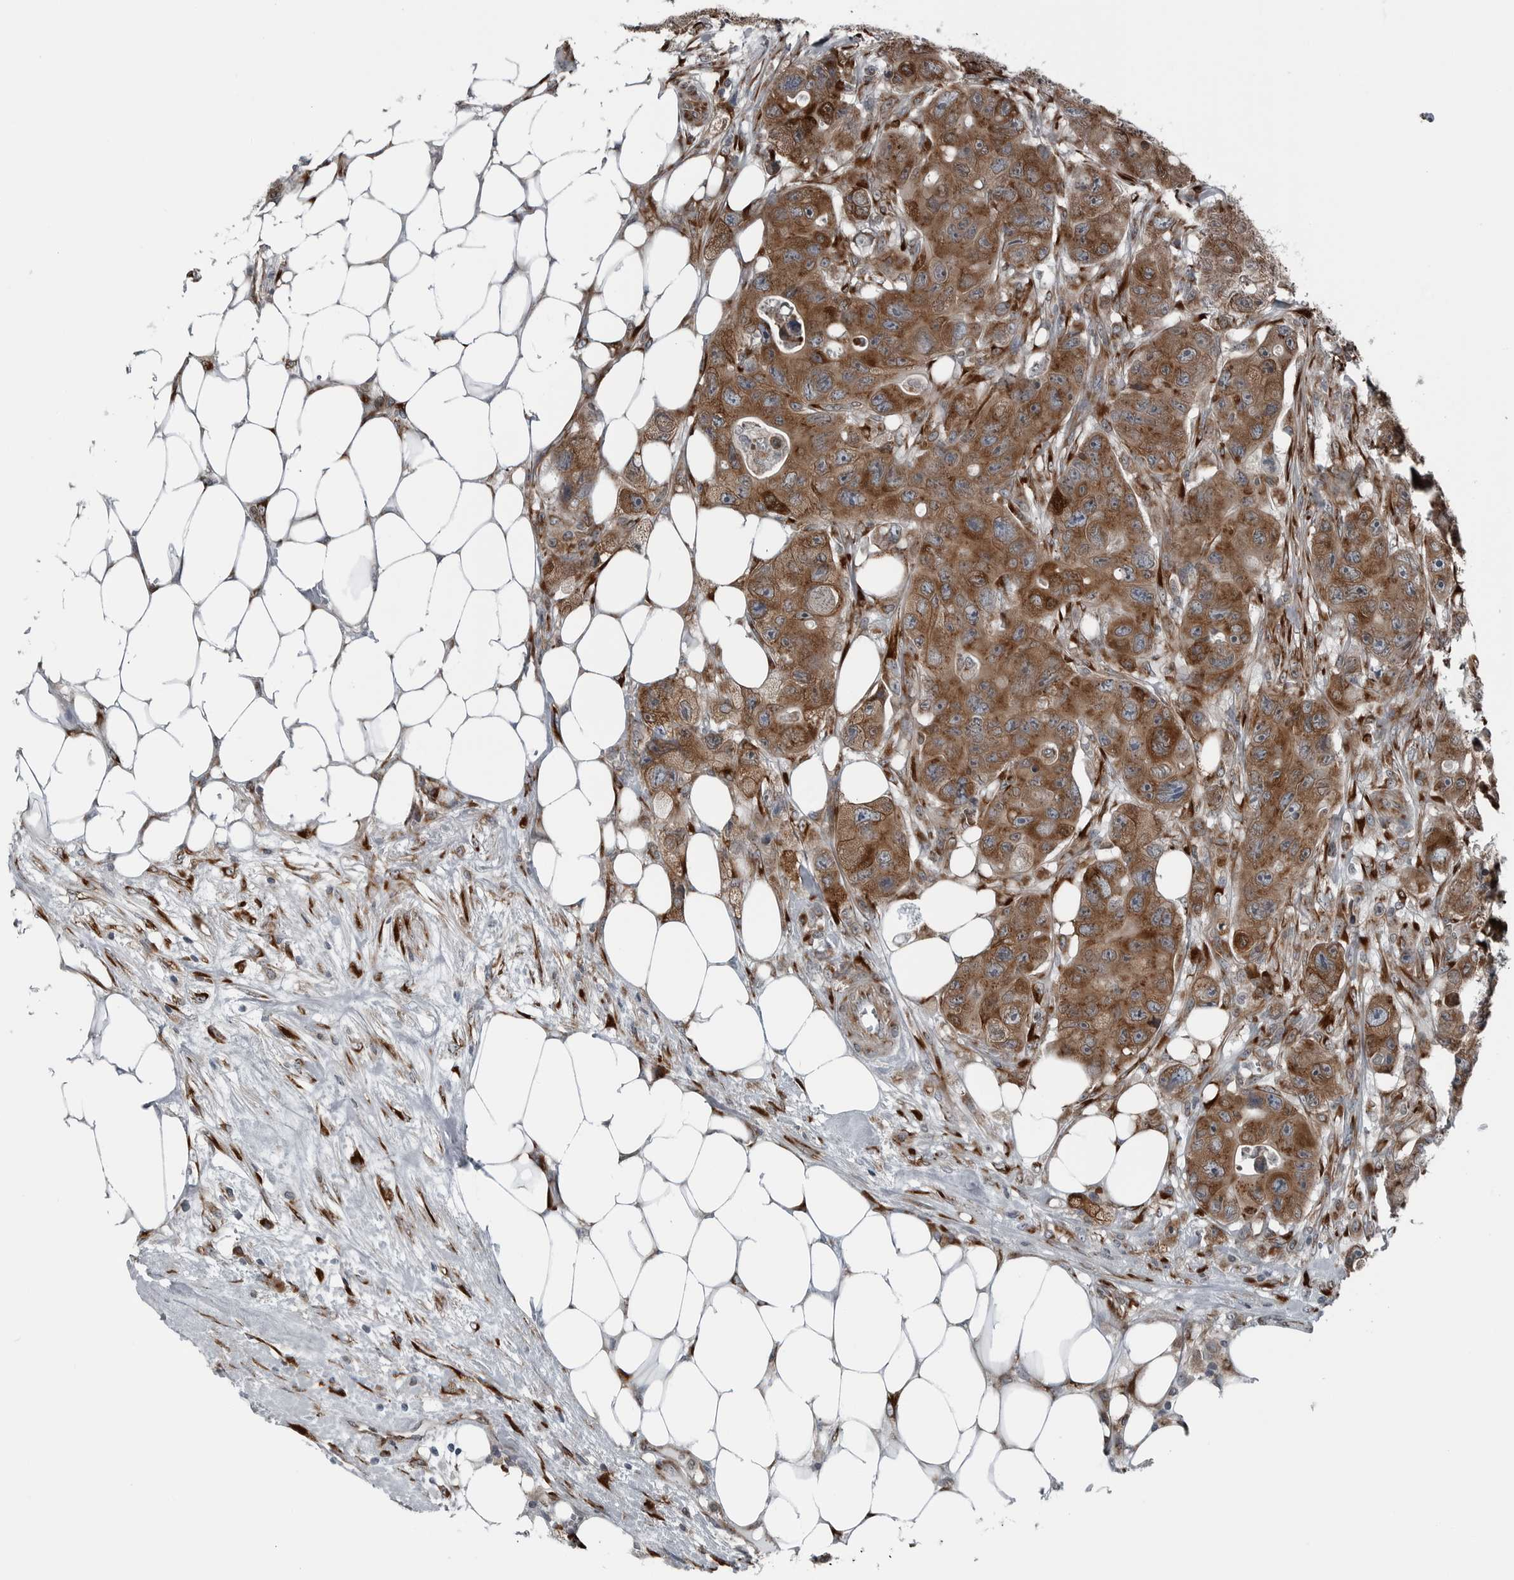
{"staining": {"intensity": "moderate", "quantity": ">75%", "location": "cytoplasmic/membranous"}, "tissue": "colorectal cancer", "cell_type": "Tumor cells", "image_type": "cancer", "snomed": [{"axis": "morphology", "description": "Adenocarcinoma, NOS"}, {"axis": "topography", "description": "Colon"}], "caption": "Protein analysis of colorectal adenocarcinoma tissue reveals moderate cytoplasmic/membranous positivity in approximately >75% of tumor cells. The protein is shown in brown color, while the nuclei are stained blue.", "gene": "CEP85", "patient": {"sex": "female", "age": 46}}